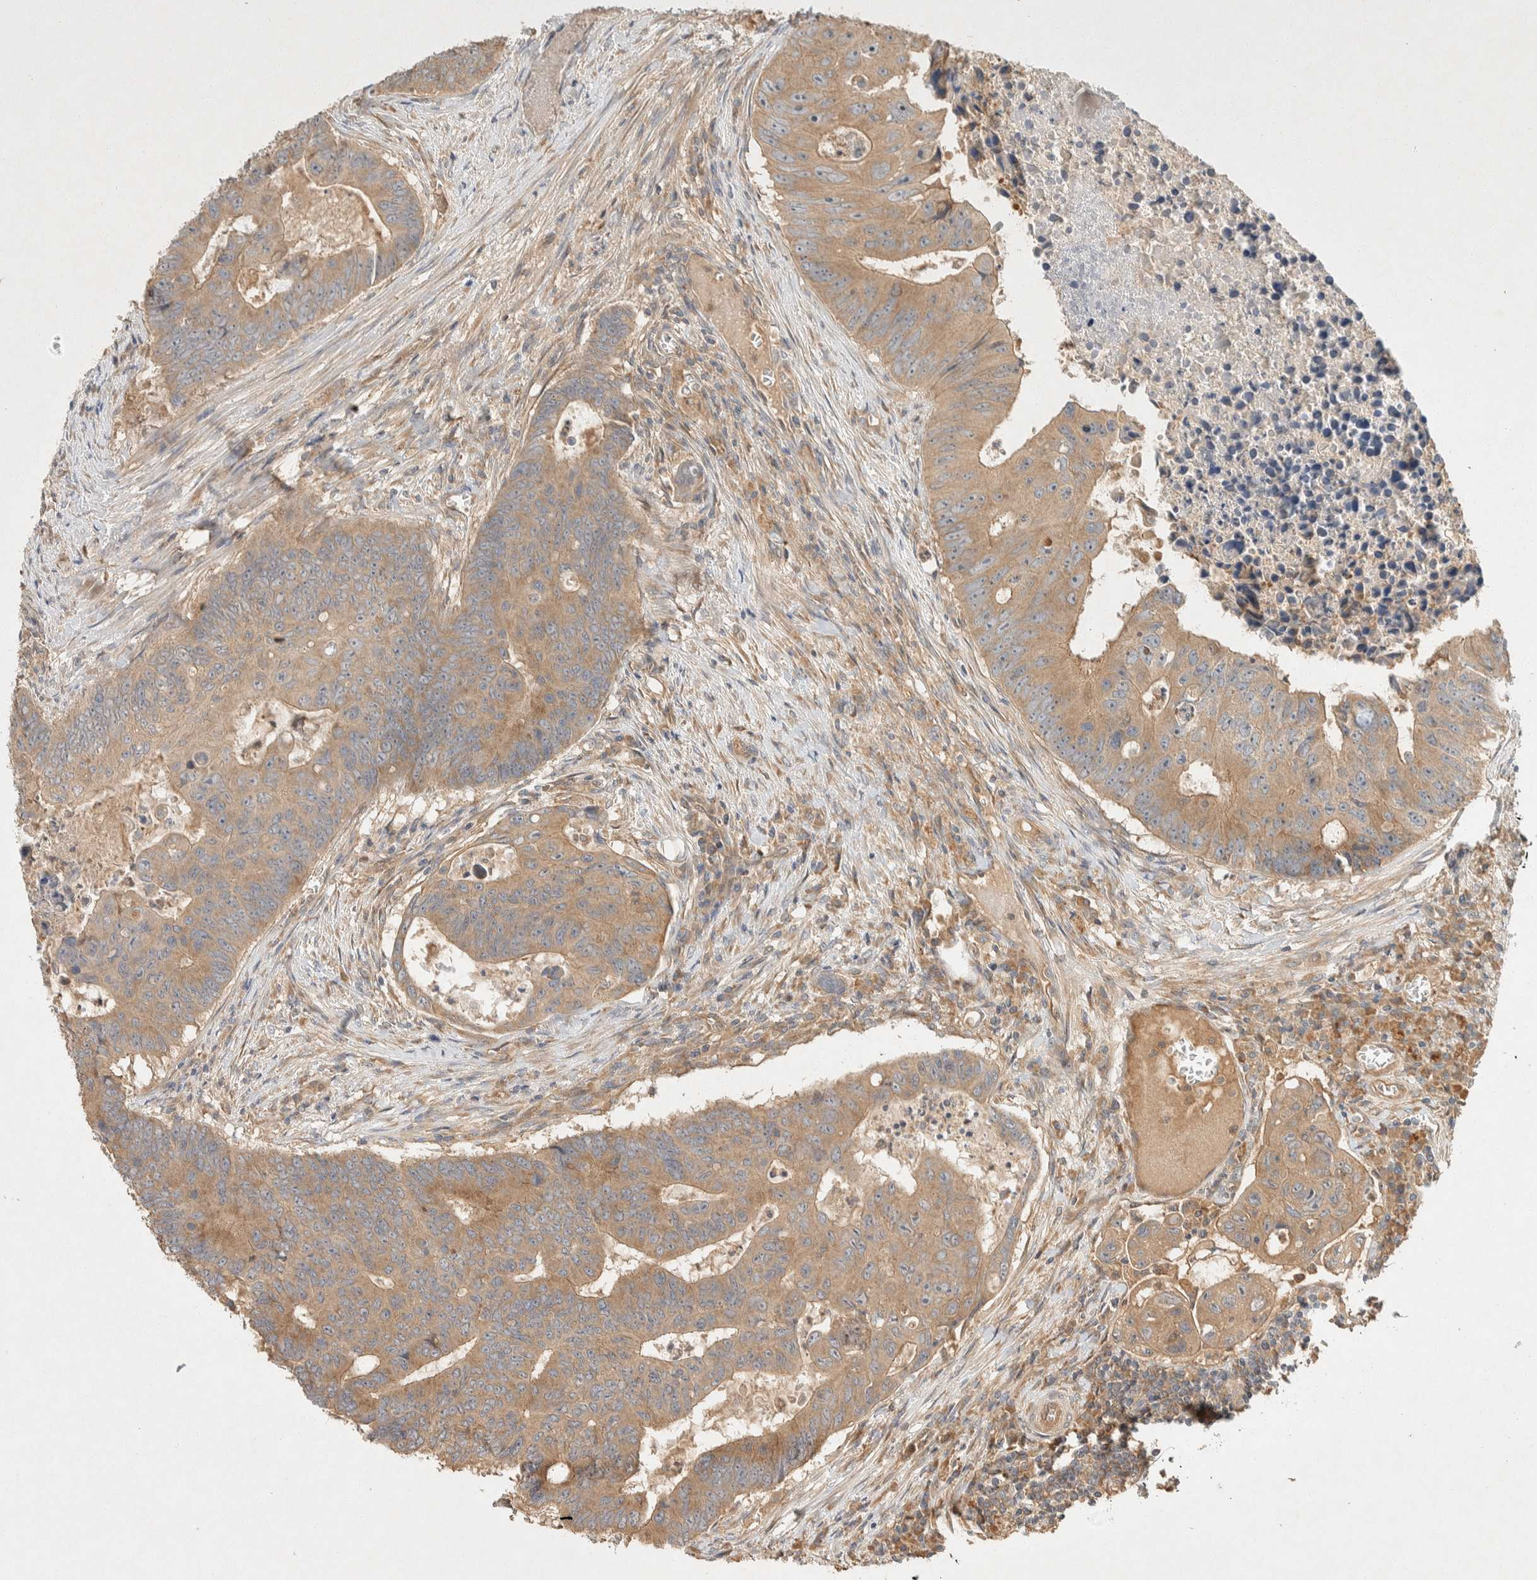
{"staining": {"intensity": "moderate", "quantity": ">75%", "location": "cytoplasmic/membranous"}, "tissue": "colorectal cancer", "cell_type": "Tumor cells", "image_type": "cancer", "snomed": [{"axis": "morphology", "description": "Adenocarcinoma, NOS"}, {"axis": "topography", "description": "Colon"}], "caption": "IHC micrograph of human colorectal adenocarcinoma stained for a protein (brown), which exhibits medium levels of moderate cytoplasmic/membranous expression in about >75% of tumor cells.", "gene": "PXK", "patient": {"sex": "male", "age": 87}}